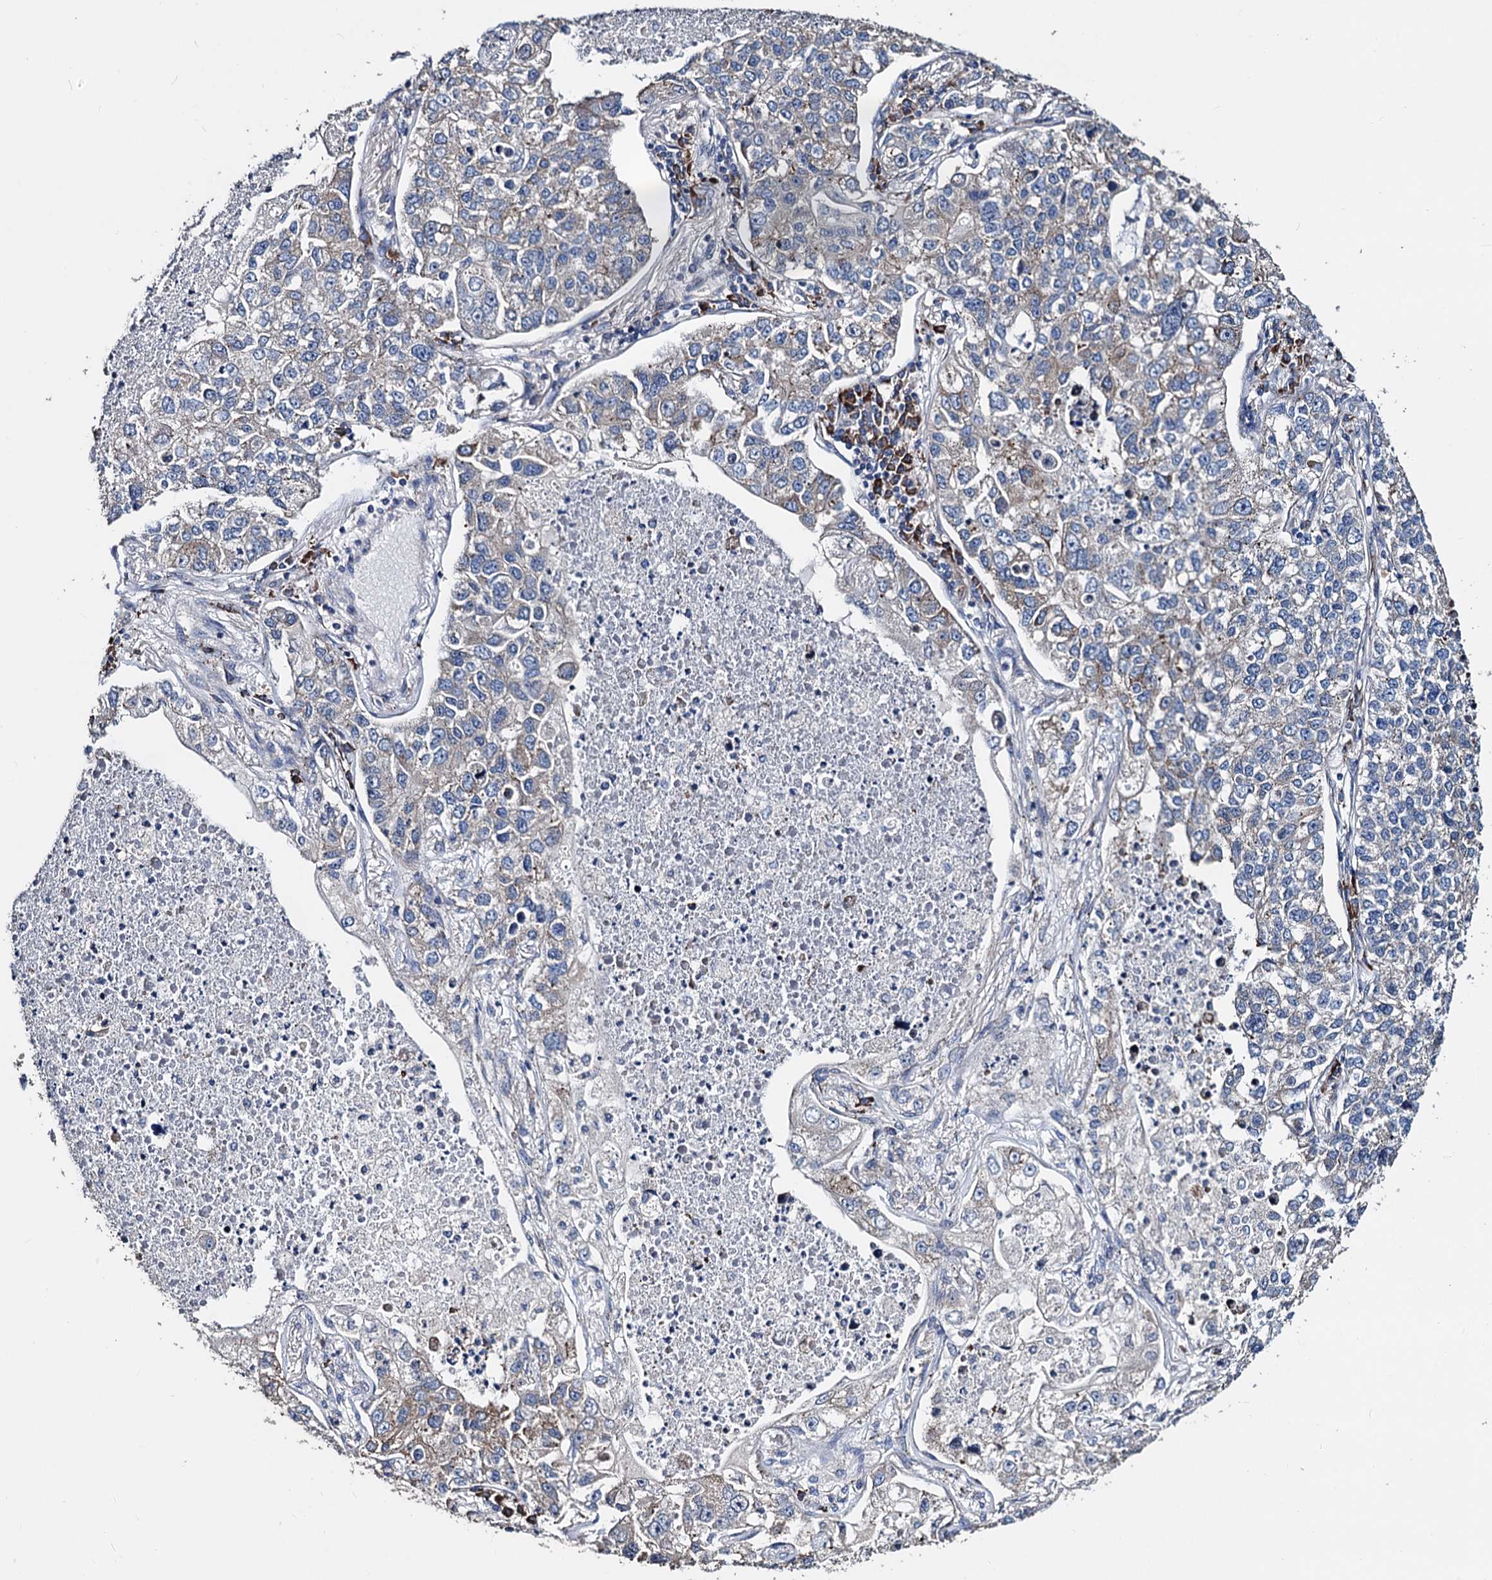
{"staining": {"intensity": "weak", "quantity": "<25%", "location": "cytoplasmic/membranous"}, "tissue": "lung cancer", "cell_type": "Tumor cells", "image_type": "cancer", "snomed": [{"axis": "morphology", "description": "Adenocarcinoma, NOS"}, {"axis": "topography", "description": "Lung"}], "caption": "Immunohistochemistry micrograph of neoplastic tissue: lung cancer stained with DAB (3,3'-diaminobenzidine) shows no significant protein expression in tumor cells. Nuclei are stained in blue.", "gene": "AKAP11", "patient": {"sex": "male", "age": 49}}